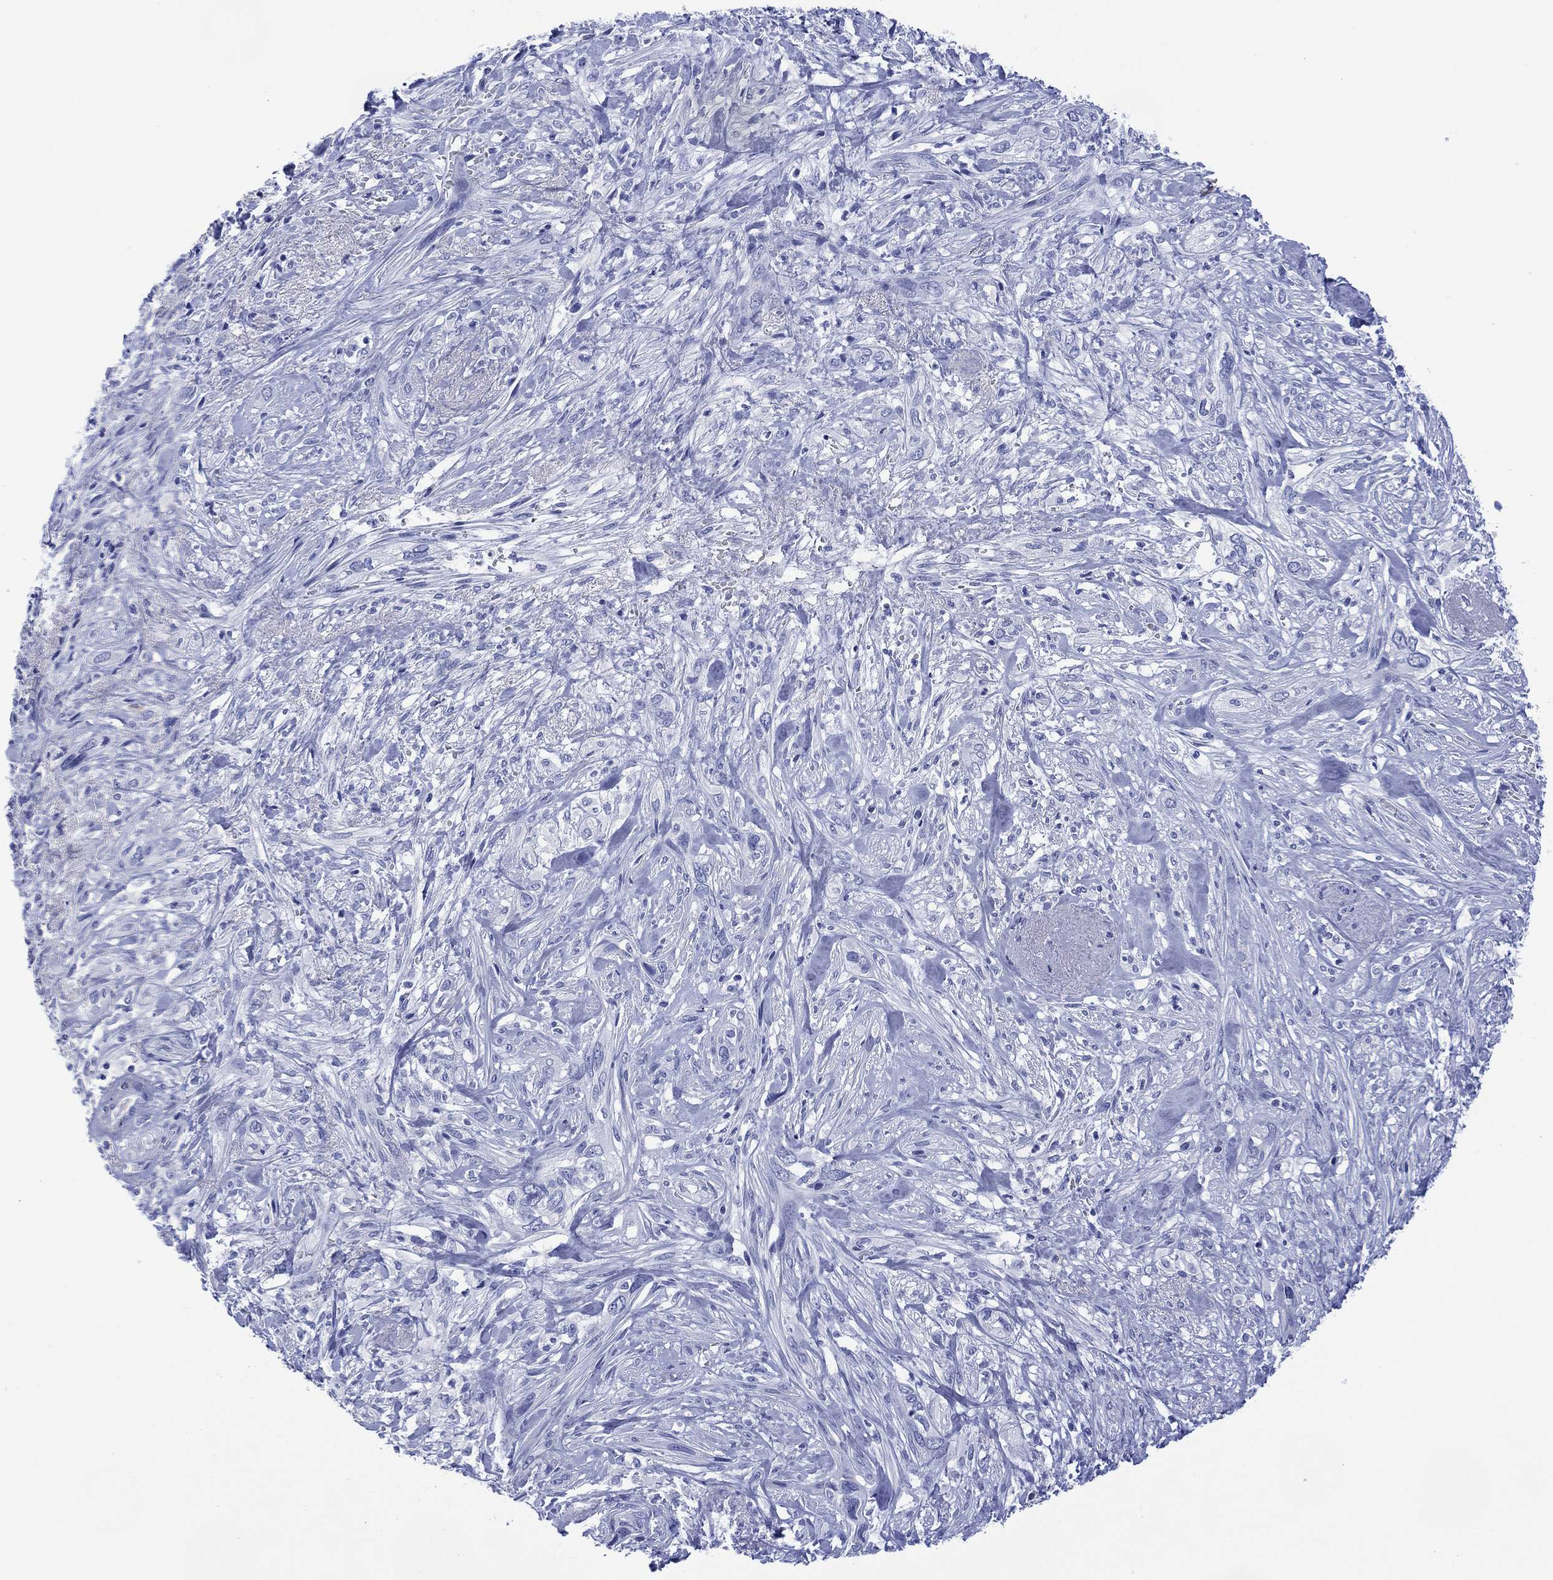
{"staining": {"intensity": "negative", "quantity": "none", "location": "none"}, "tissue": "cervical cancer", "cell_type": "Tumor cells", "image_type": "cancer", "snomed": [{"axis": "morphology", "description": "Squamous cell carcinoma, NOS"}, {"axis": "topography", "description": "Cervix"}], "caption": "The image exhibits no staining of tumor cells in squamous cell carcinoma (cervical).", "gene": "DPP4", "patient": {"sex": "female", "age": 57}}